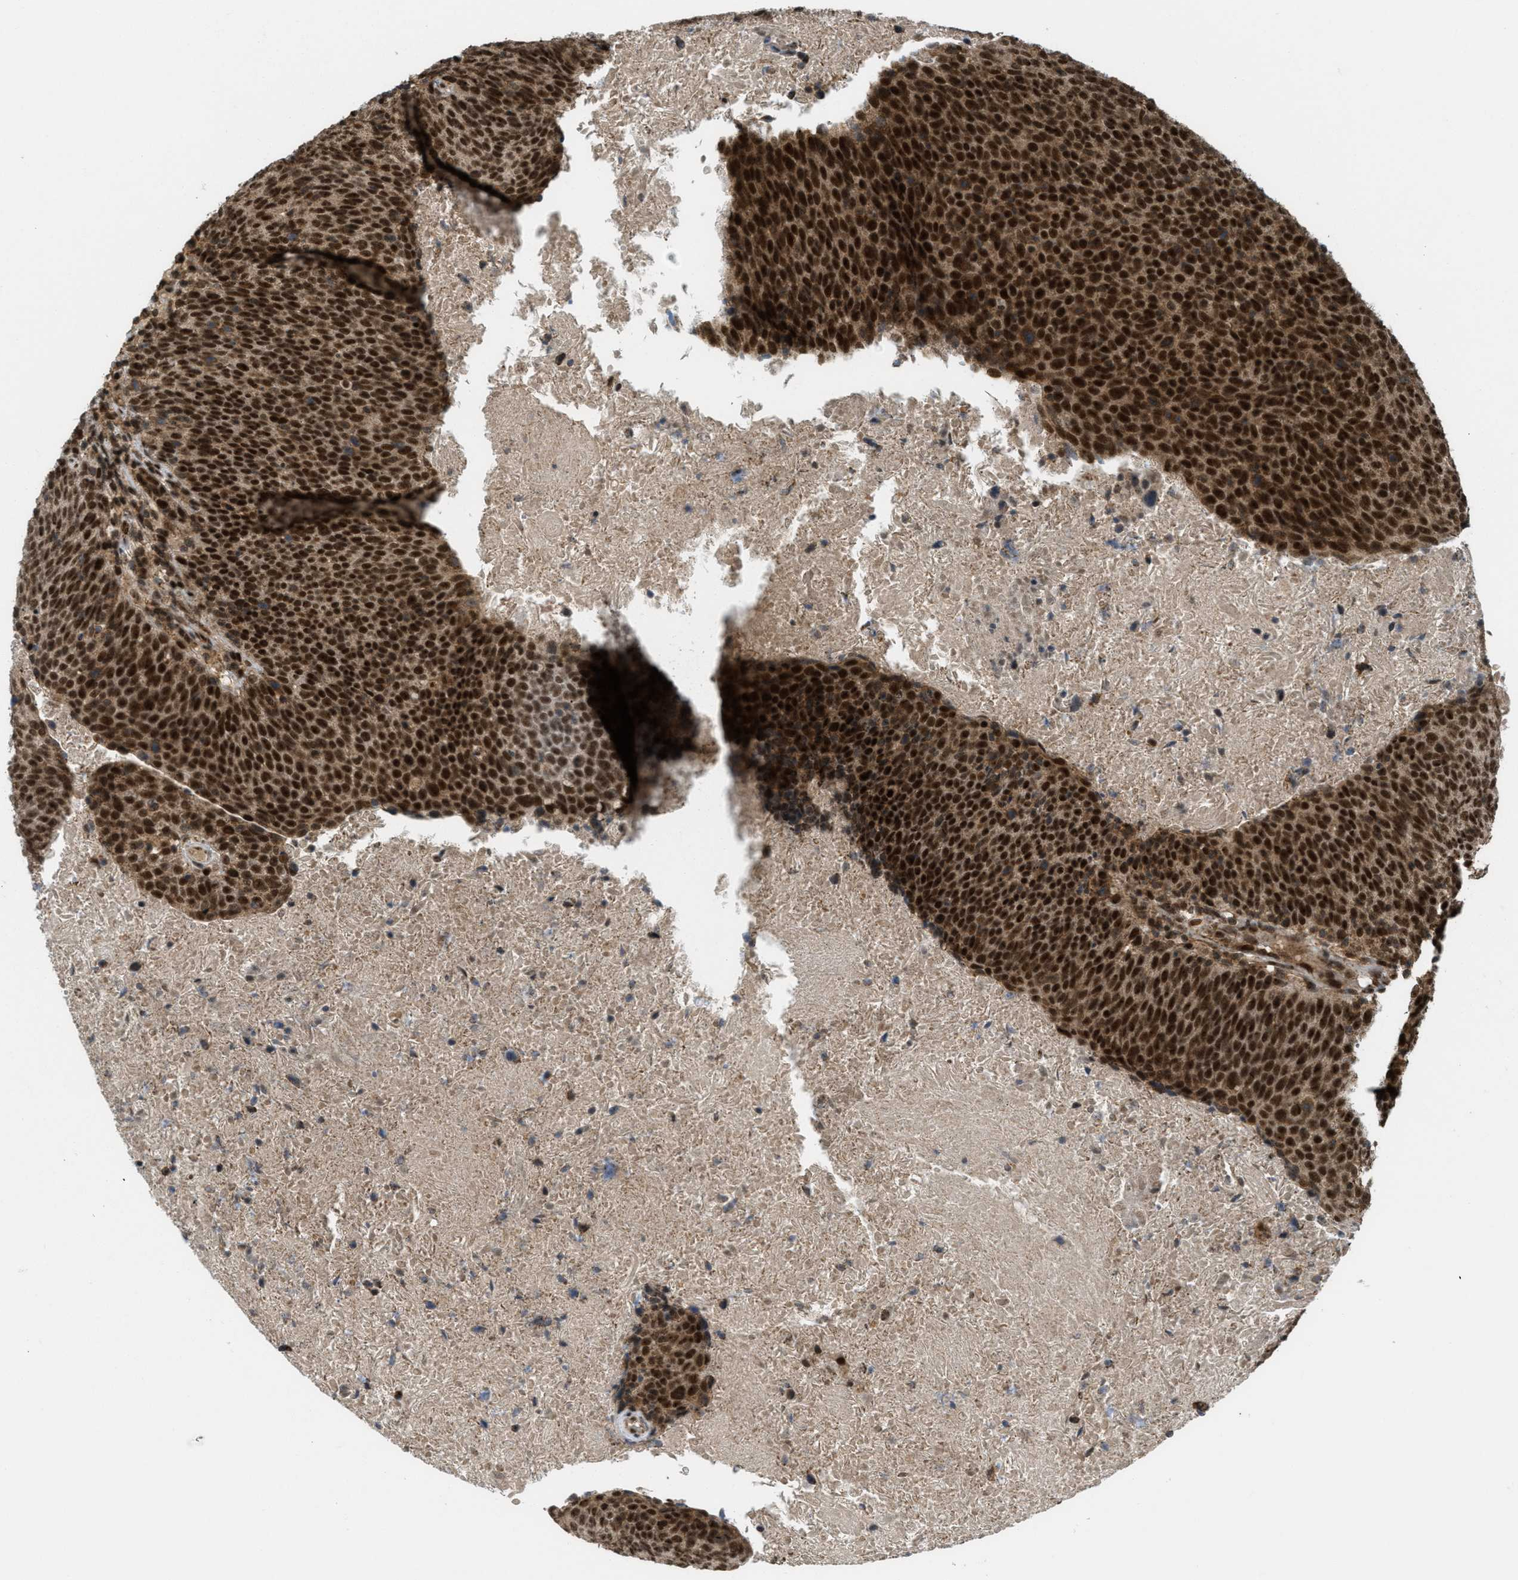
{"staining": {"intensity": "strong", "quantity": ">75%", "location": "cytoplasmic/membranous,nuclear"}, "tissue": "head and neck cancer", "cell_type": "Tumor cells", "image_type": "cancer", "snomed": [{"axis": "morphology", "description": "Squamous cell carcinoma, NOS"}, {"axis": "morphology", "description": "Squamous cell carcinoma, metastatic, NOS"}, {"axis": "topography", "description": "Lymph node"}, {"axis": "topography", "description": "Head-Neck"}], "caption": "High-magnification brightfield microscopy of head and neck cancer (metastatic squamous cell carcinoma) stained with DAB (3,3'-diaminobenzidine) (brown) and counterstained with hematoxylin (blue). tumor cells exhibit strong cytoplasmic/membranous and nuclear expression is appreciated in approximately>75% of cells. (IHC, brightfield microscopy, high magnification).", "gene": "TLK1", "patient": {"sex": "male", "age": 62}}